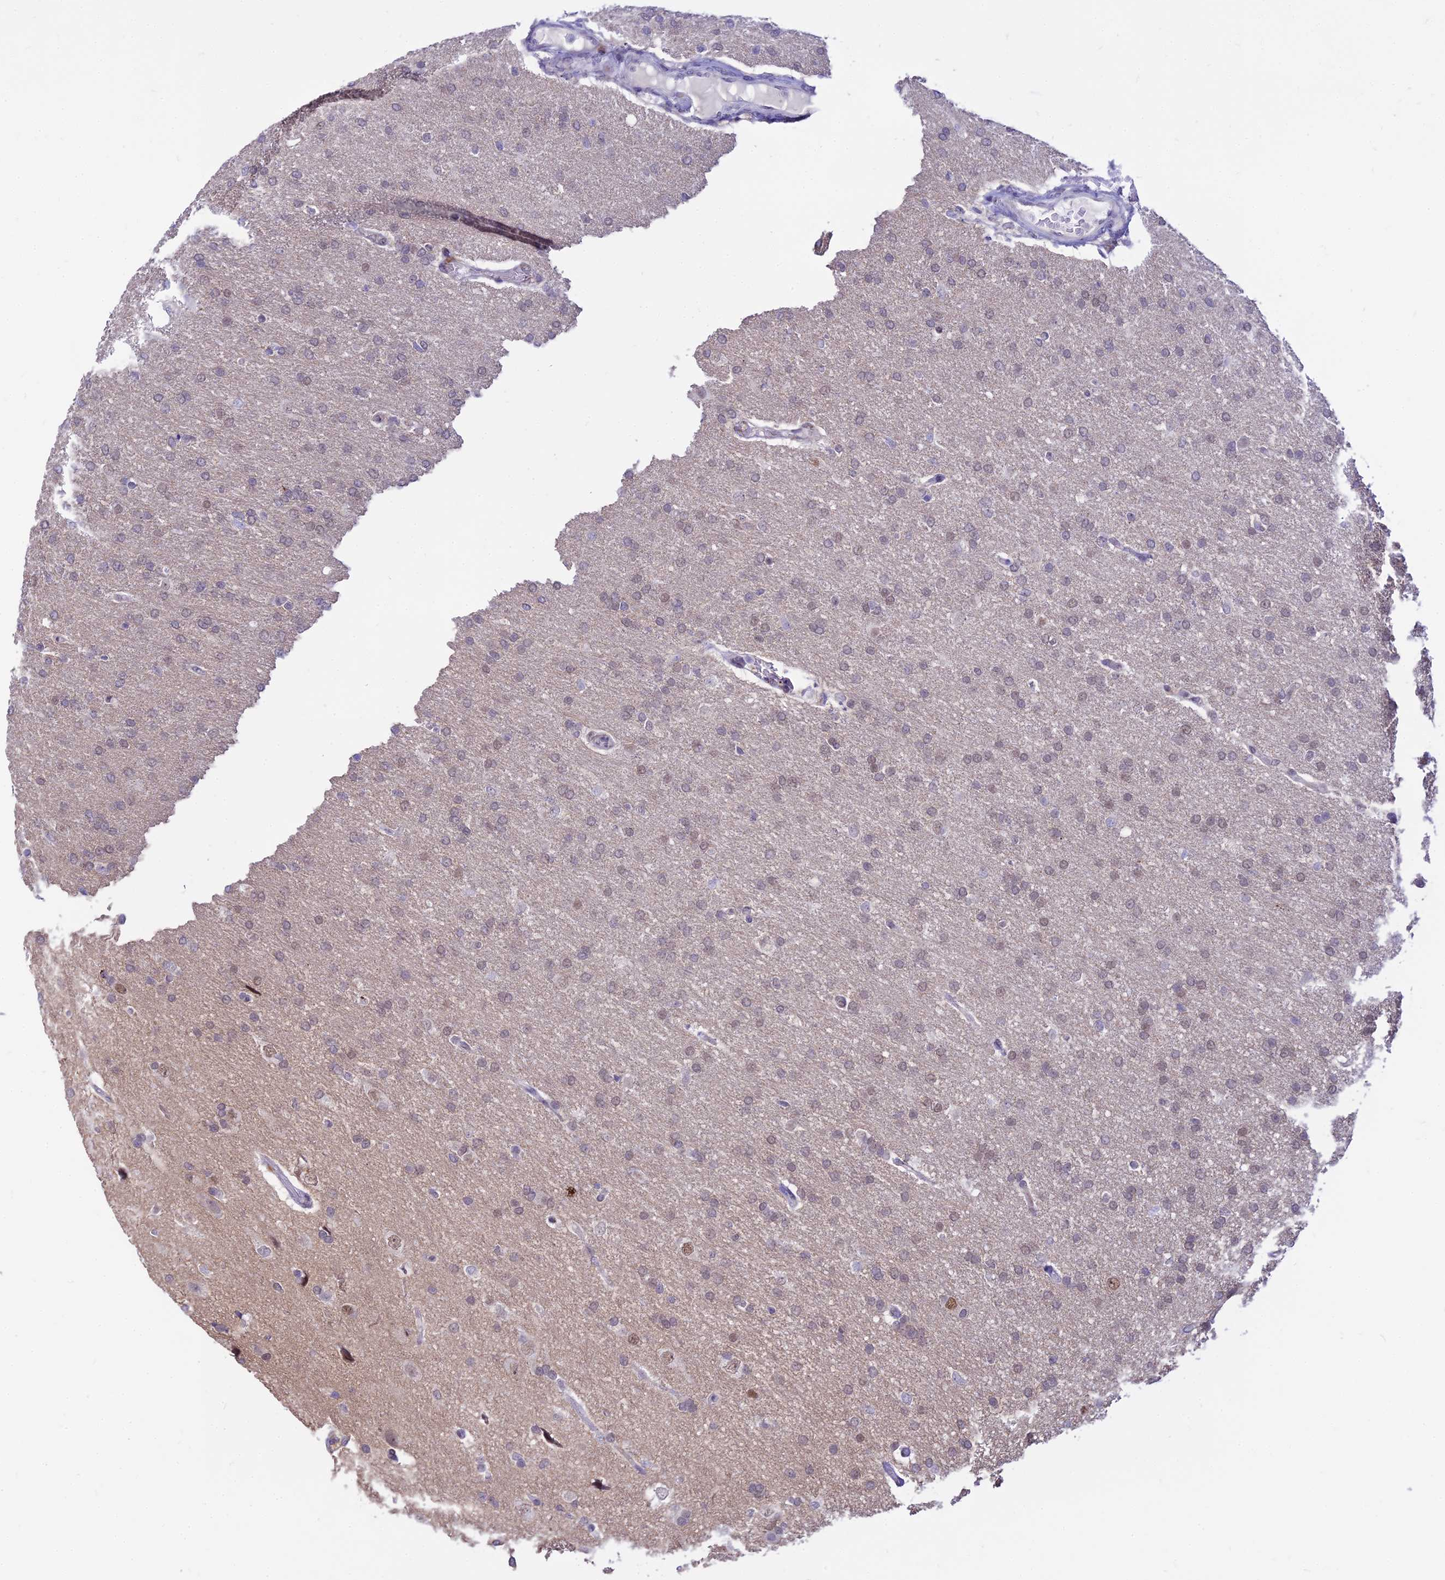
{"staining": {"intensity": "weak", "quantity": "<25%", "location": "nuclear"}, "tissue": "glioma", "cell_type": "Tumor cells", "image_type": "cancer", "snomed": [{"axis": "morphology", "description": "Glioma, malignant, High grade"}, {"axis": "topography", "description": "Brain"}], "caption": "Micrograph shows no protein expression in tumor cells of glioma tissue.", "gene": "C6orf163", "patient": {"sex": "male", "age": 72}}